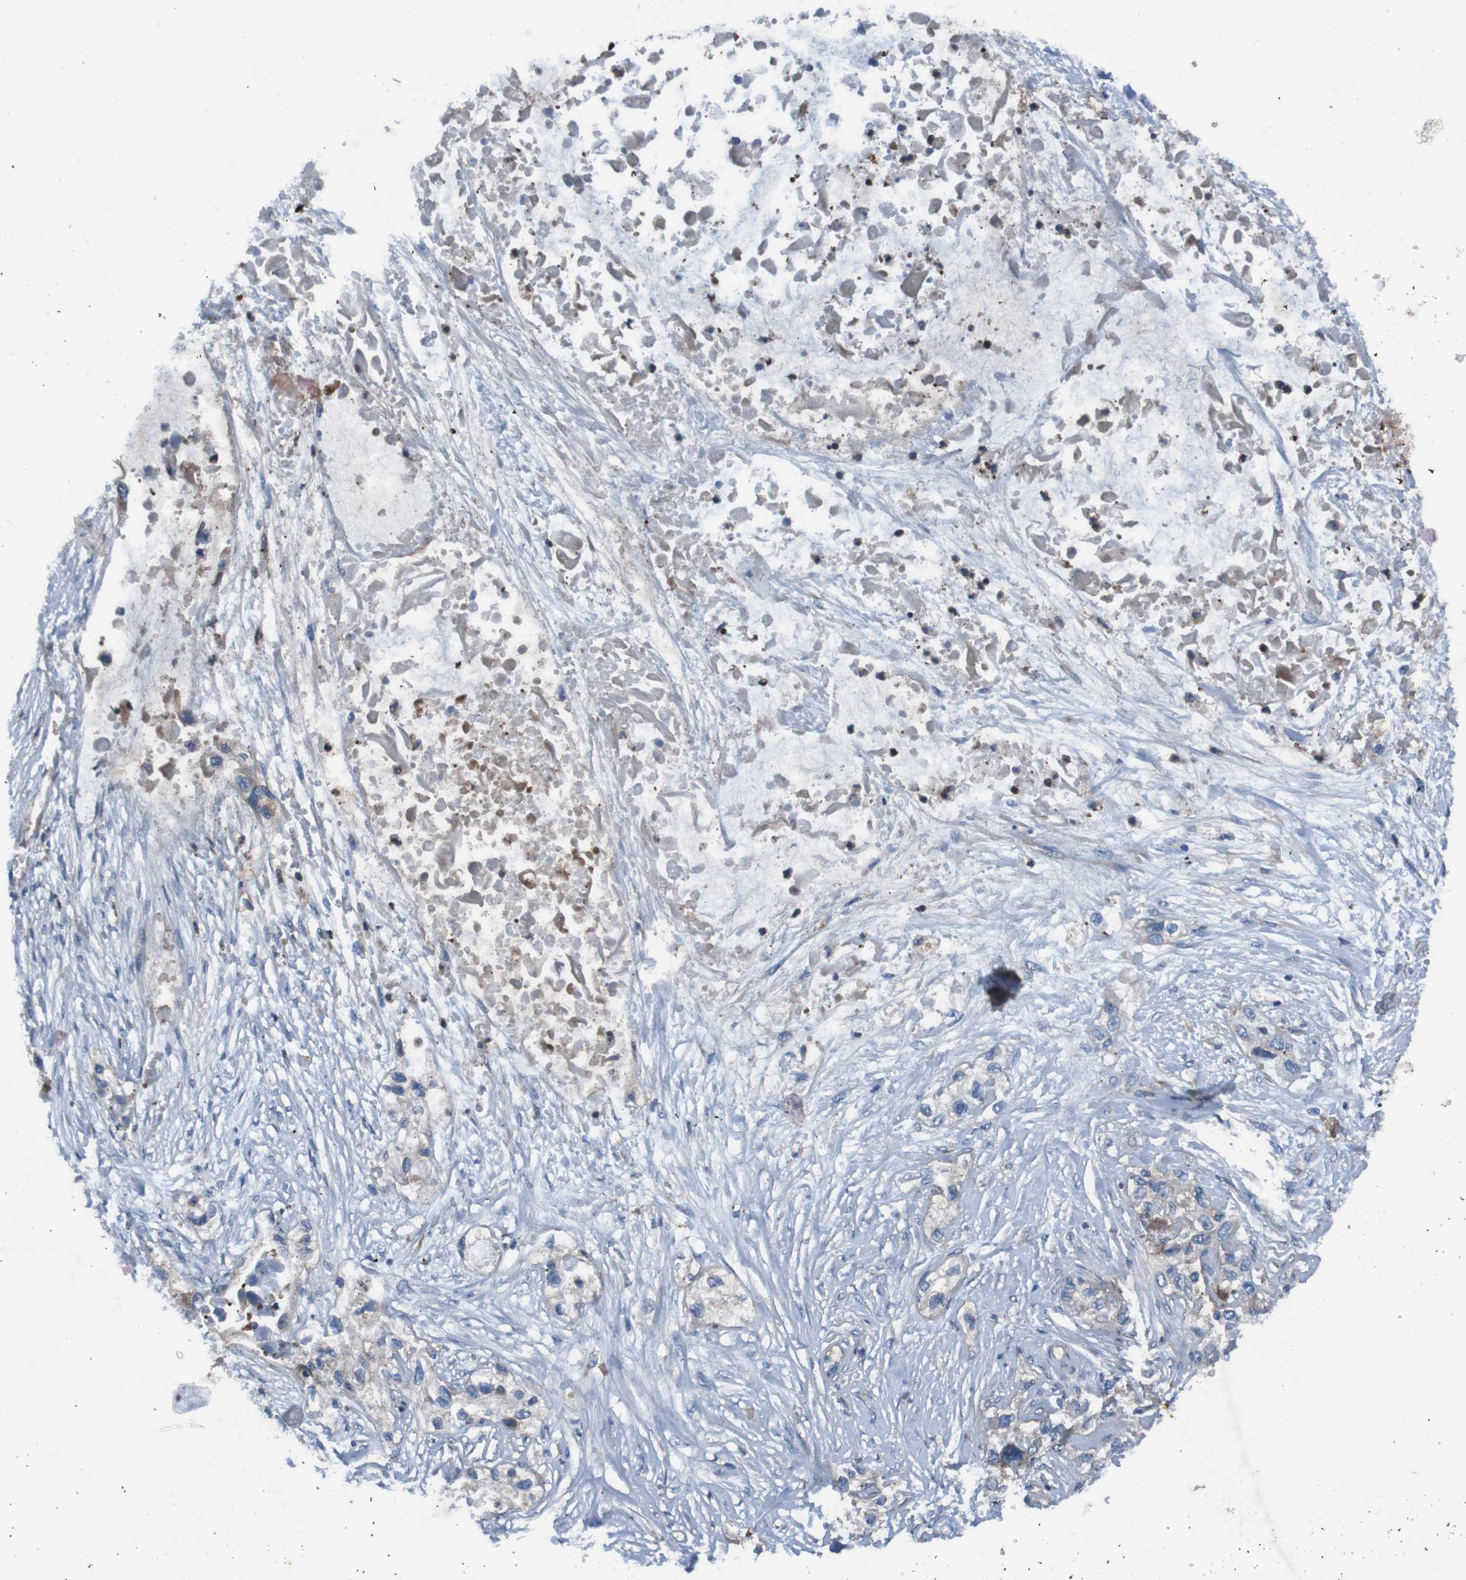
{"staining": {"intensity": "weak", "quantity": "<25%", "location": "cytoplasmic/membranous"}, "tissue": "pancreatic cancer", "cell_type": "Tumor cells", "image_type": "cancer", "snomed": [{"axis": "morphology", "description": "Adenocarcinoma, NOS"}, {"axis": "topography", "description": "Pancreas"}], "caption": "This is an IHC histopathology image of pancreatic cancer (adenocarcinoma). There is no staining in tumor cells.", "gene": "RAB5B", "patient": {"sex": "female", "age": 70}}